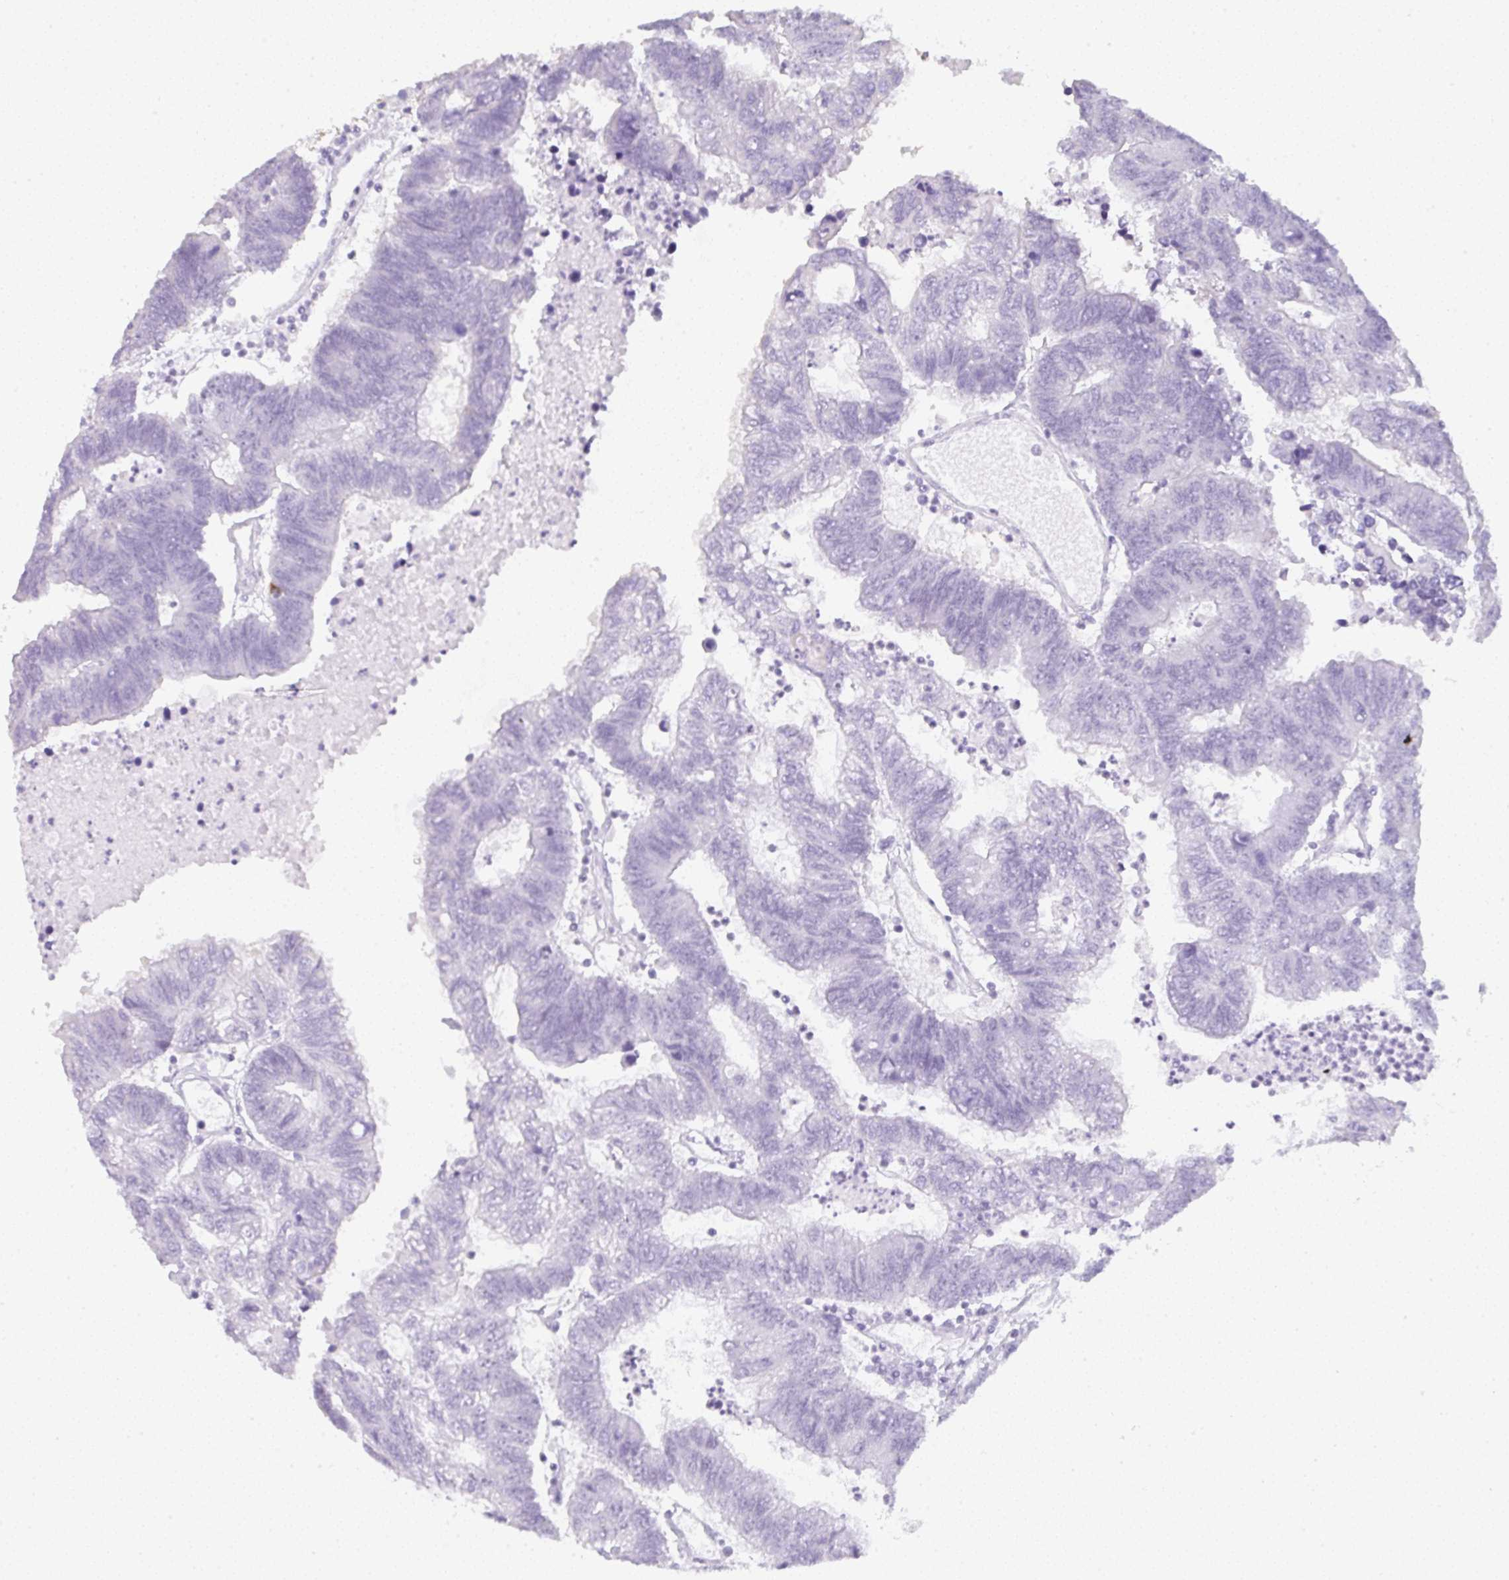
{"staining": {"intensity": "negative", "quantity": "none", "location": "none"}, "tissue": "colorectal cancer", "cell_type": "Tumor cells", "image_type": "cancer", "snomed": [{"axis": "morphology", "description": "Adenocarcinoma, NOS"}, {"axis": "topography", "description": "Colon"}], "caption": "Tumor cells show no significant expression in colorectal adenocarcinoma.", "gene": "LPAR4", "patient": {"sex": "female", "age": 48}}